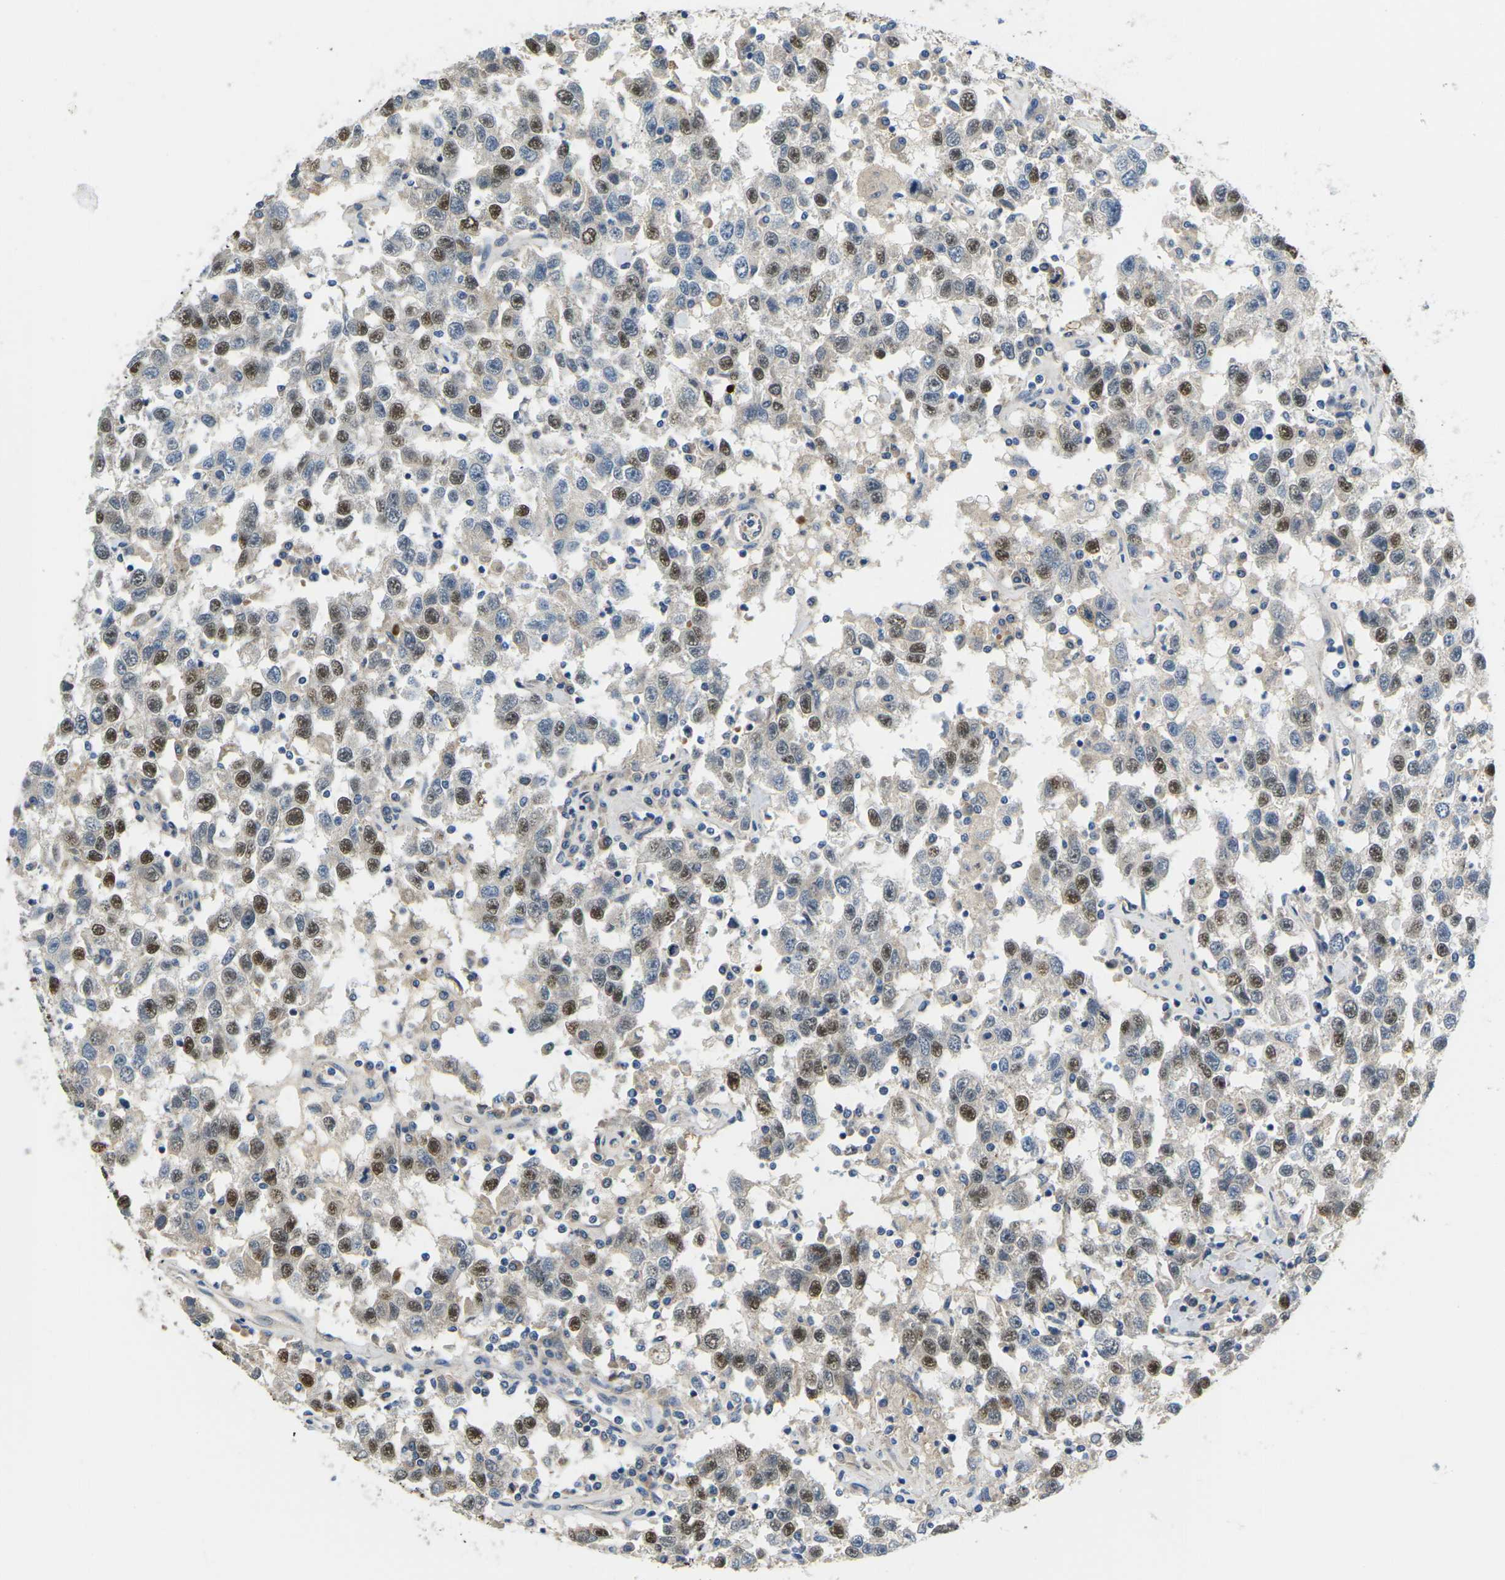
{"staining": {"intensity": "moderate", "quantity": "25%-75%", "location": "nuclear"}, "tissue": "testis cancer", "cell_type": "Tumor cells", "image_type": "cancer", "snomed": [{"axis": "morphology", "description": "Seminoma, NOS"}, {"axis": "topography", "description": "Testis"}], "caption": "Immunohistochemistry (IHC) photomicrograph of neoplastic tissue: human testis cancer stained using immunohistochemistry (IHC) reveals medium levels of moderate protein expression localized specifically in the nuclear of tumor cells, appearing as a nuclear brown color.", "gene": "ERBB4", "patient": {"sex": "male", "age": 41}}